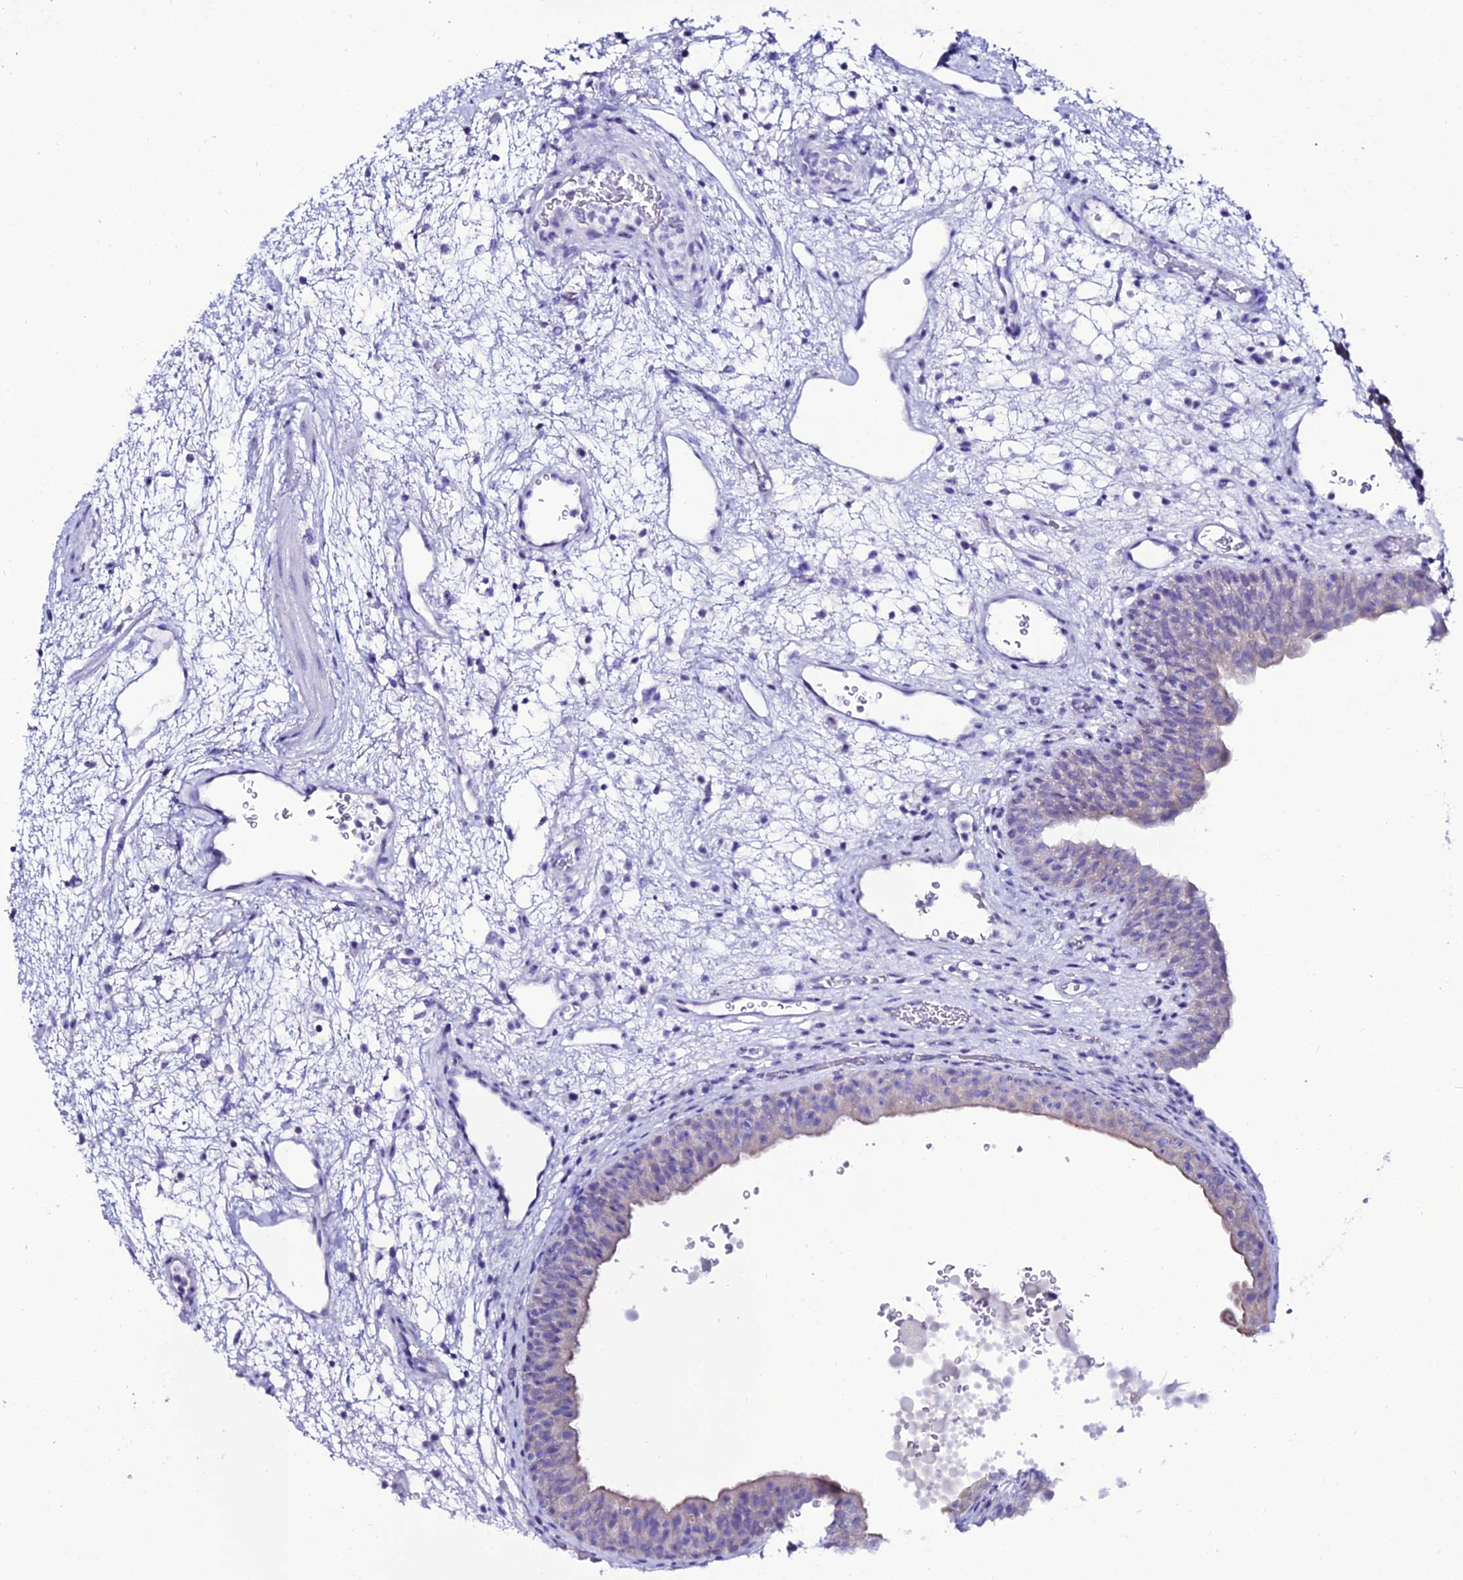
{"staining": {"intensity": "negative", "quantity": "none", "location": "none"}, "tissue": "urinary bladder", "cell_type": "Urothelial cells", "image_type": "normal", "snomed": [{"axis": "morphology", "description": "Normal tissue, NOS"}, {"axis": "topography", "description": "Urinary bladder"}], "caption": "Immunohistochemistry (IHC) of benign urinary bladder shows no staining in urothelial cells.", "gene": "OR4D5", "patient": {"sex": "male", "age": 71}}